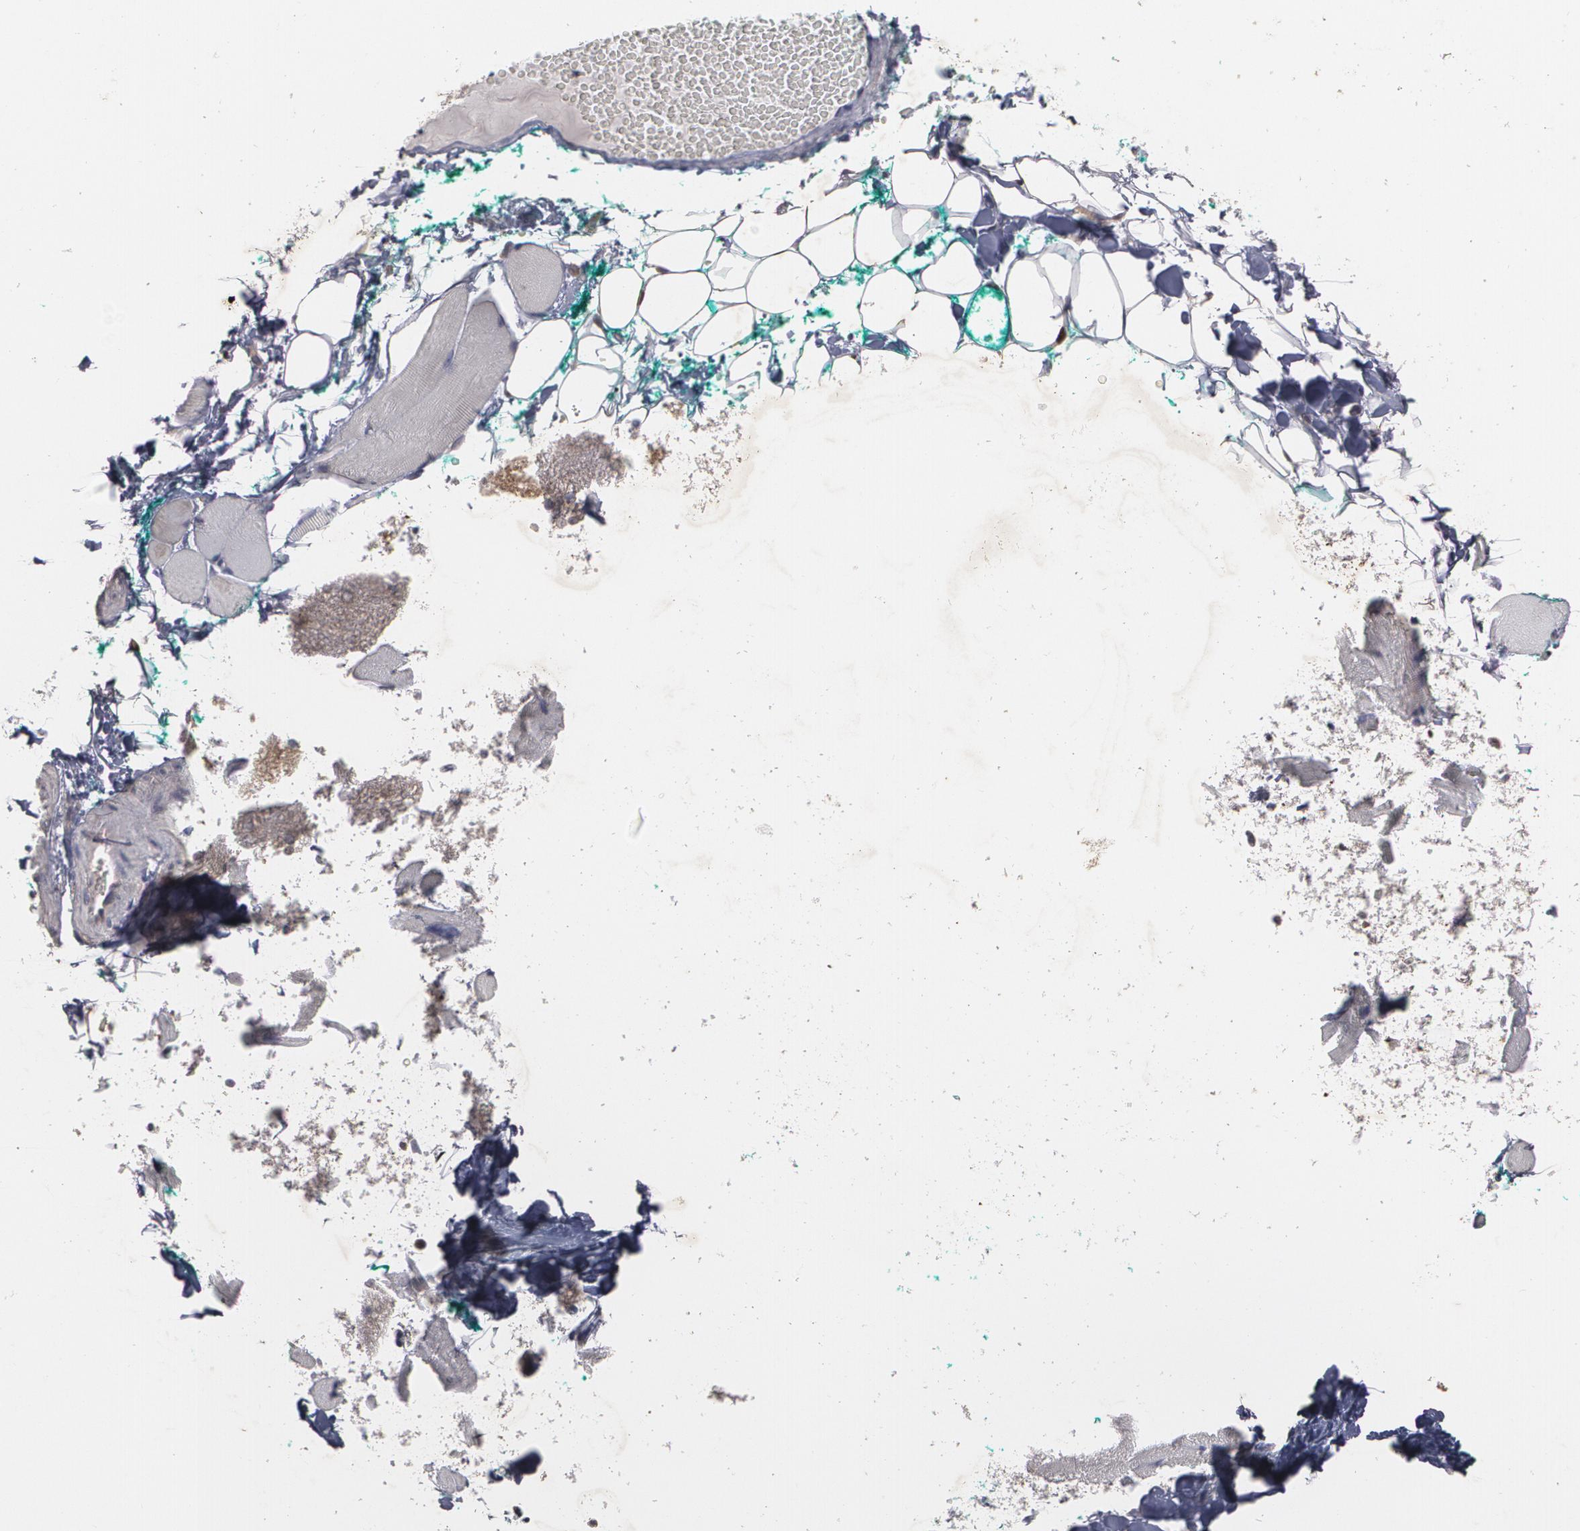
{"staining": {"intensity": "negative", "quantity": "none", "location": "none"}, "tissue": "skeletal muscle", "cell_type": "Myocytes", "image_type": "normal", "snomed": [{"axis": "morphology", "description": "Normal tissue, NOS"}, {"axis": "topography", "description": "Skeletal muscle"}, {"axis": "topography", "description": "Peripheral nerve tissue"}], "caption": "IHC photomicrograph of unremarkable skeletal muscle: skeletal muscle stained with DAB (3,3'-diaminobenzidine) exhibits no significant protein expression in myocytes. The staining was performed using DAB to visualize the protein expression in brown, while the nuclei were stained in blue with hematoxylin (Magnification: 20x).", "gene": "HTT", "patient": {"sex": "female", "age": 84}}